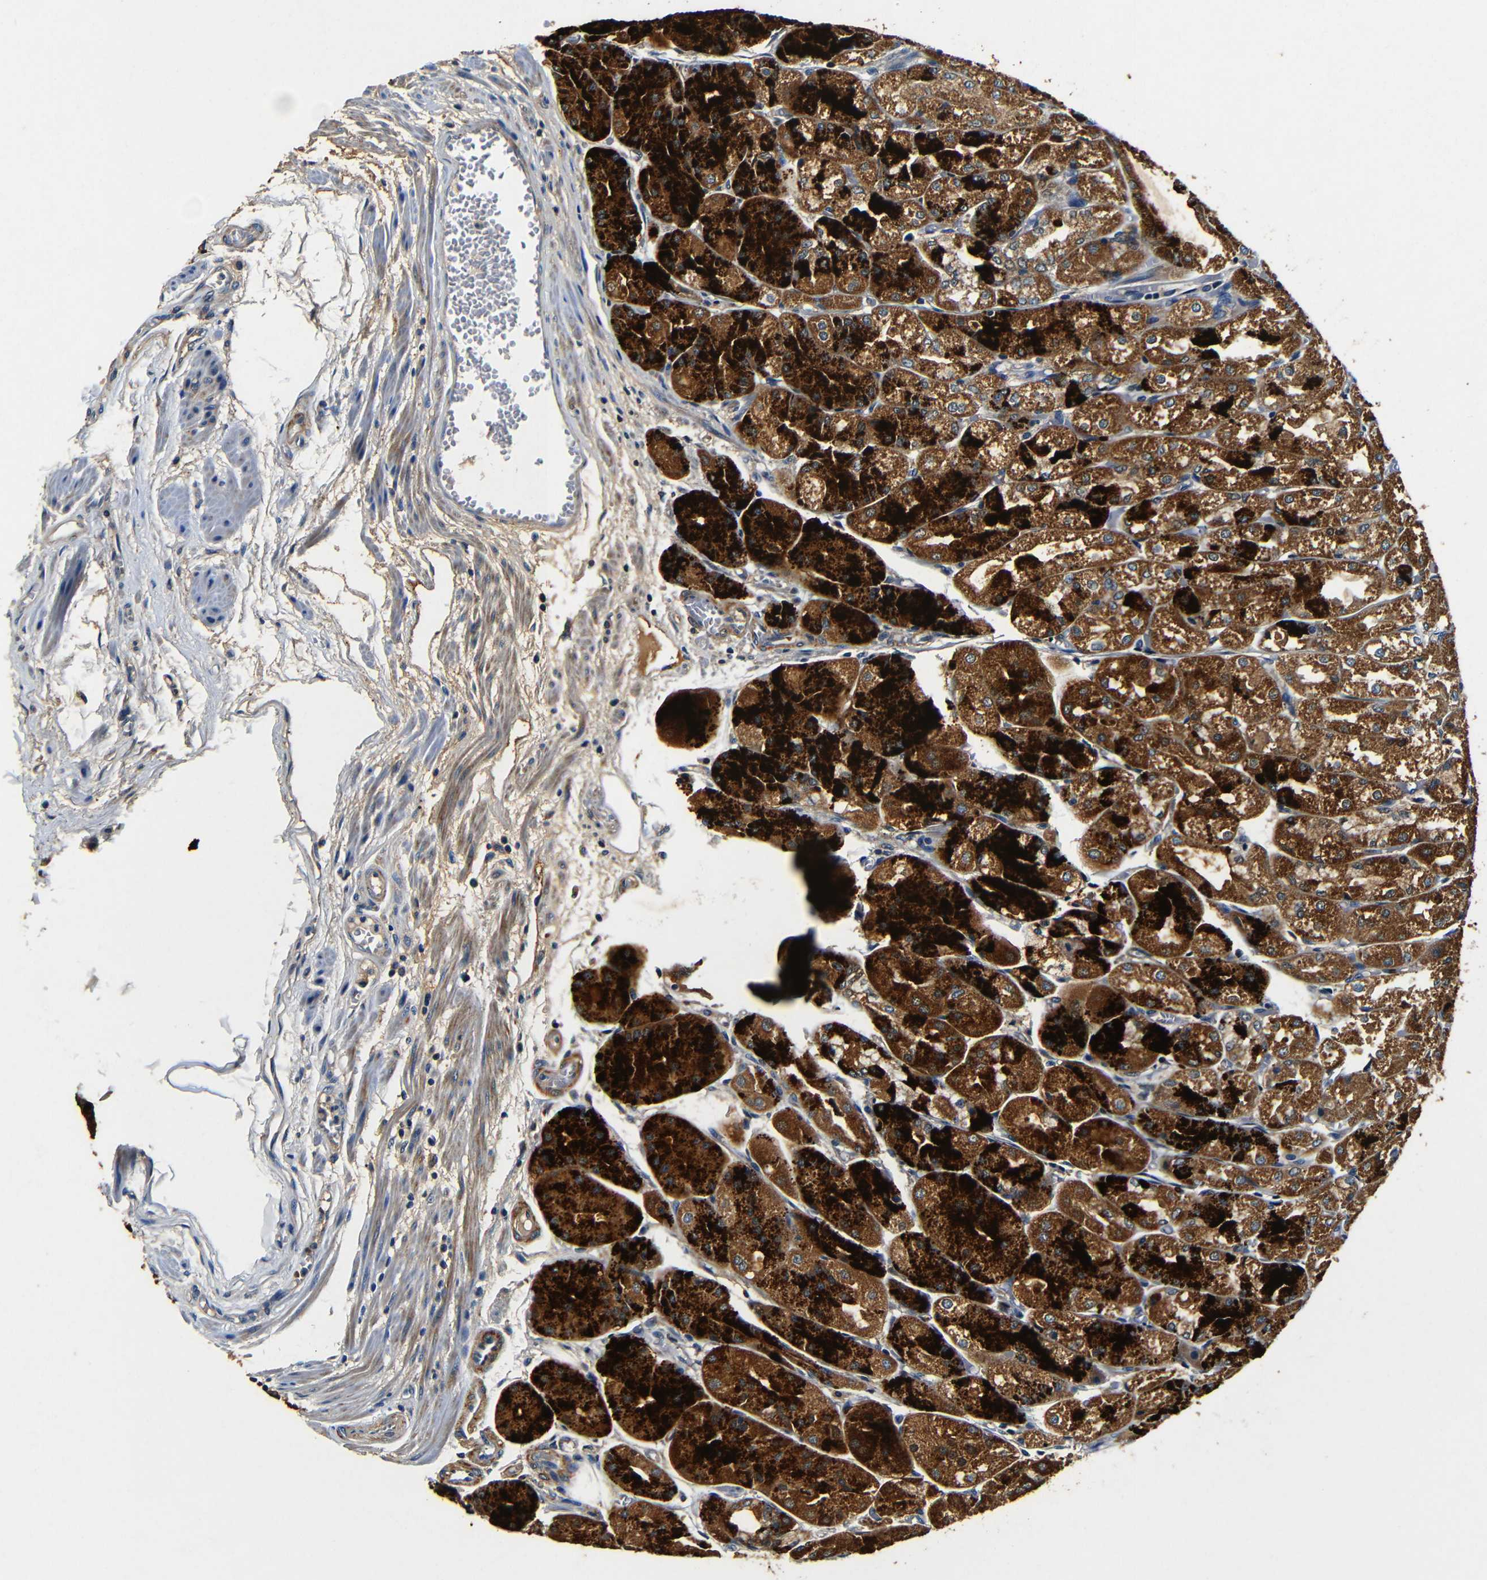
{"staining": {"intensity": "strong", "quantity": ">75%", "location": "cytoplasmic/membranous"}, "tissue": "stomach", "cell_type": "Glandular cells", "image_type": "normal", "snomed": [{"axis": "morphology", "description": "Normal tissue, NOS"}, {"axis": "topography", "description": "Stomach, upper"}], "caption": "Protein staining by immunohistochemistry reveals strong cytoplasmic/membranous positivity in about >75% of glandular cells in unremarkable stomach. (DAB = brown stain, brightfield microscopy at high magnification).", "gene": "MTX1", "patient": {"sex": "male", "age": 72}}